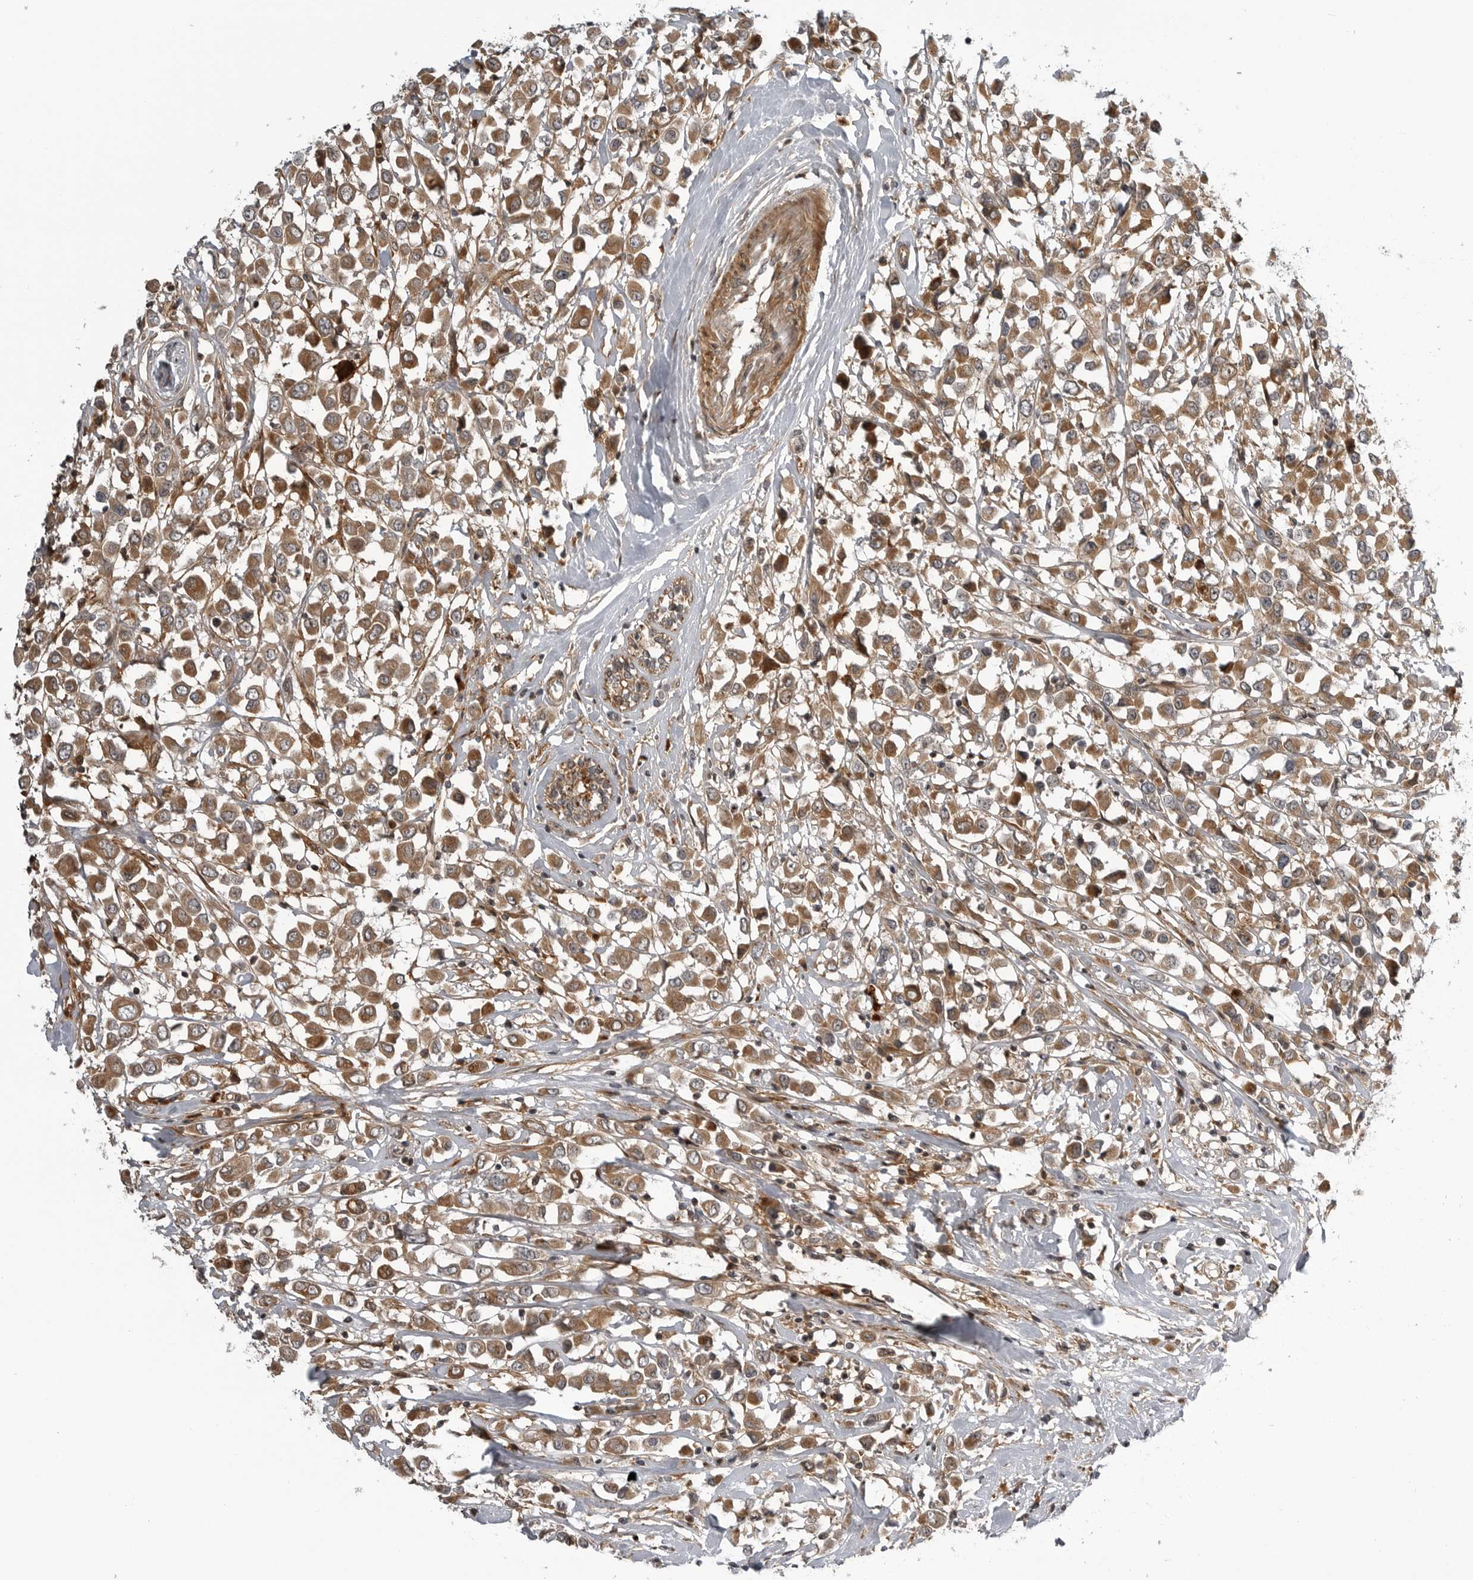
{"staining": {"intensity": "moderate", "quantity": ">75%", "location": "cytoplasmic/membranous"}, "tissue": "breast cancer", "cell_type": "Tumor cells", "image_type": "cancer", "snomed": [{"axis": "morphology", "description": "Duct carcinoma"}, {"axis": "topography", "description": "Breast"}], "caption": "An immunohistochemistry (IHC) photomicrograph of neoplastic tissue is shown. Protein staining in brown highlights moderate cytoplasmic/membranous positivity in breast intraductal carcinoma within tumor cells. The staining is performed using DAB (3,3'-diaminobenzidine) brown chromogen to label protein expression. The nuclei are counter-stained blue using hematoxylin.", "gene": "LRRC45", "patient": {"sex": "female", "age": 61}}